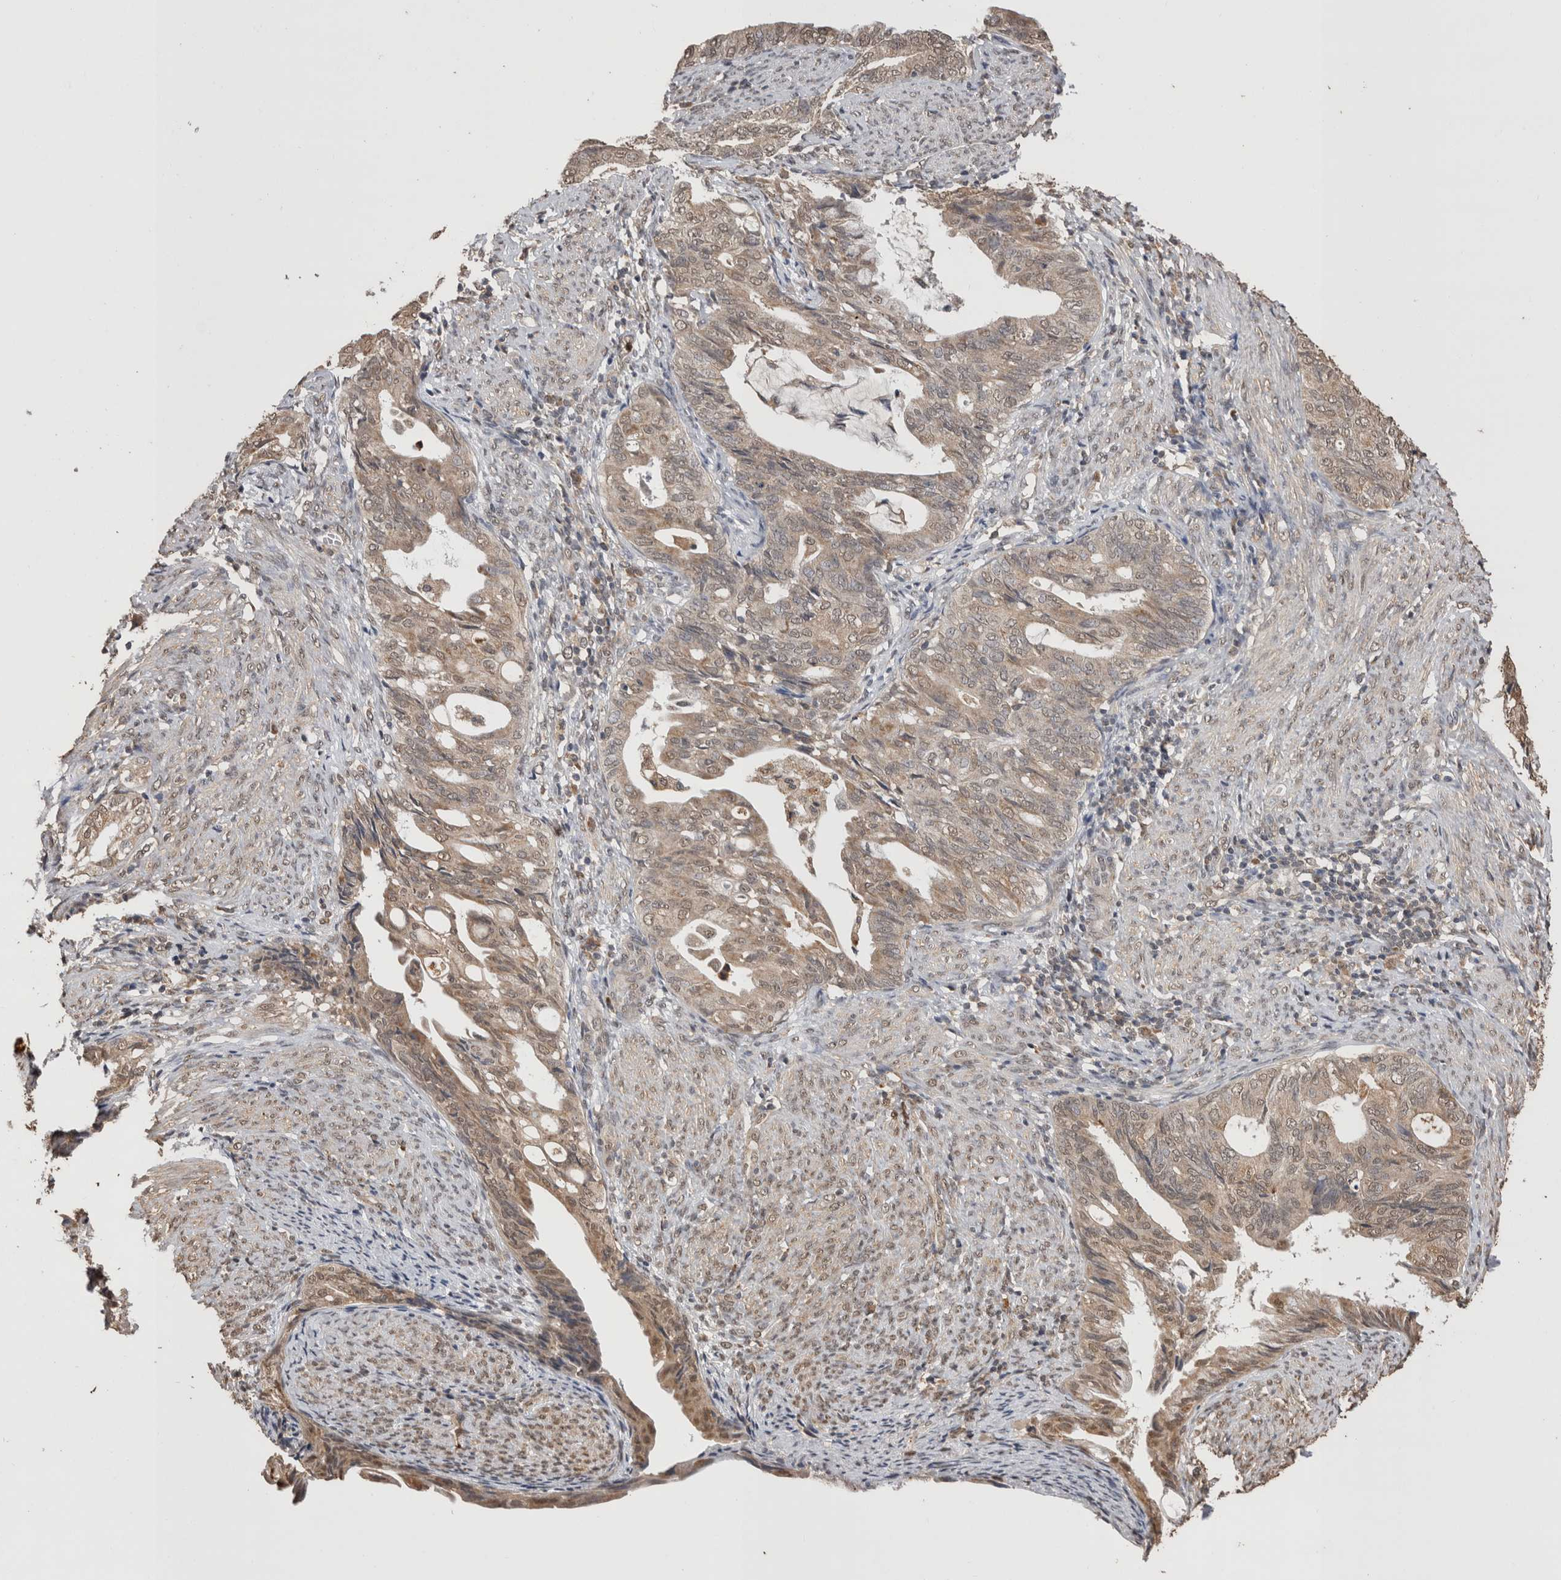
{"staining": {"intensity": "weak", "quantity": ">75%", "location": "cytoplasmic/membranous"}, "tissue": "endometrial cancer", "cell_type": "Tumor cells", "image_type": "cancer", "snomed": [{"axis": "morphology", "description": "Adenocarcinoma, NOS"}, {"axis": "topography", "description": "Endometrium"}], "caption": "Immunohistochemical staining of human endometrial cancer demonstrates low levels of weak cytoplasmic/membranous expression in approximately >75% of tumor cells.", "gene": "GRK5", "patient": {"sex": "female", "age": 86}}